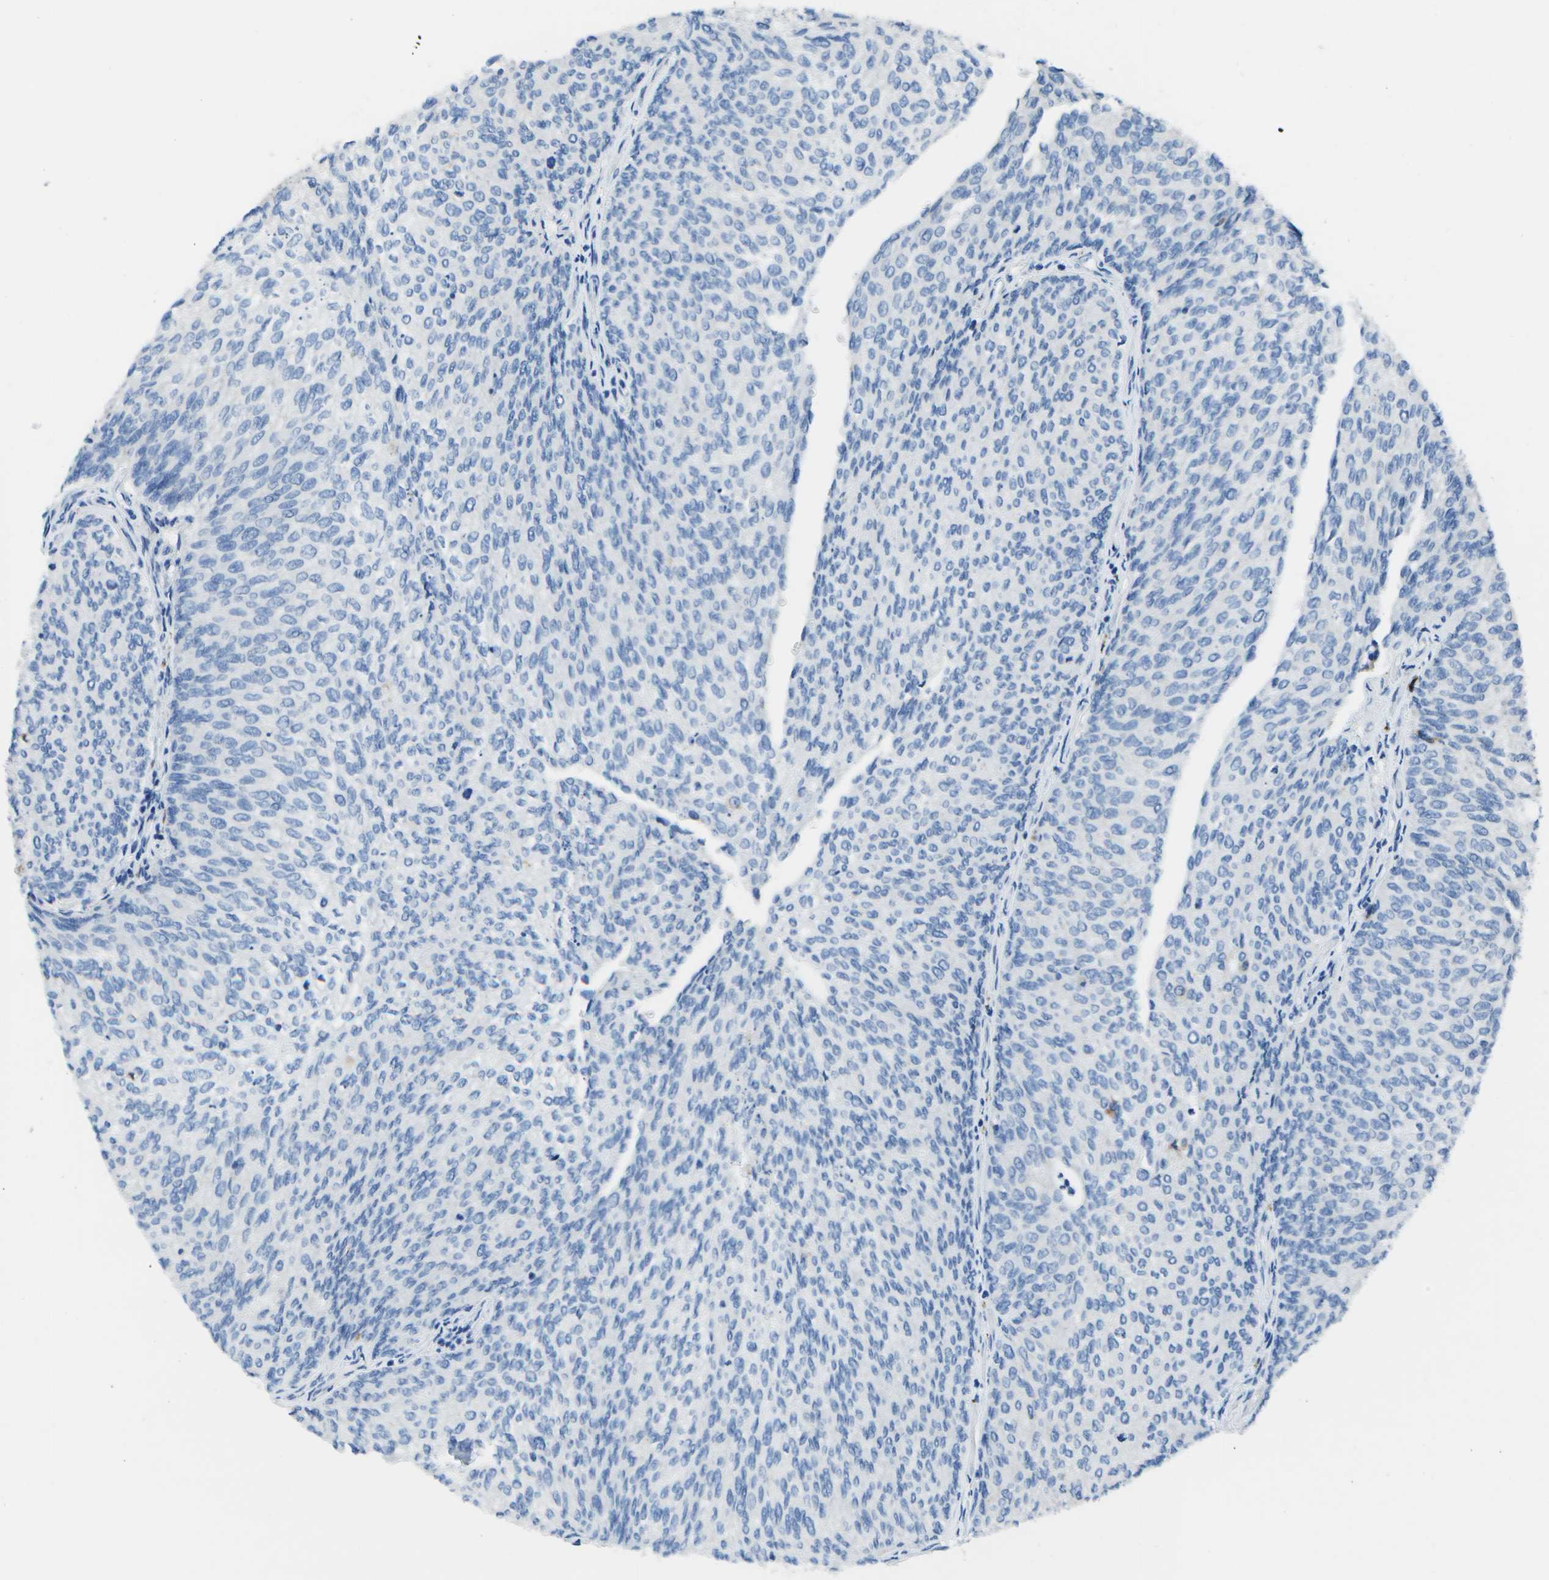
{"staining": {"intensity": "negative", "quantity": "none", "location": "none"}, "tissue": "urothelial cancer", "cell_type": "Tumor cells", "image_type": "cancer", "snomed": [{"axis": "morphology", "description": "Urothelial carcinoma, Low grade"}, {"axis": "topography", "description": "Urinary bladder"}], "caption": "Image shows no protein positivity in tumor cells of urothelial cancer tissue. (IHC, brightfield microscopy, high magnification).", "gene": "DCT", "patient": {"sex": "female", "age": 79}}